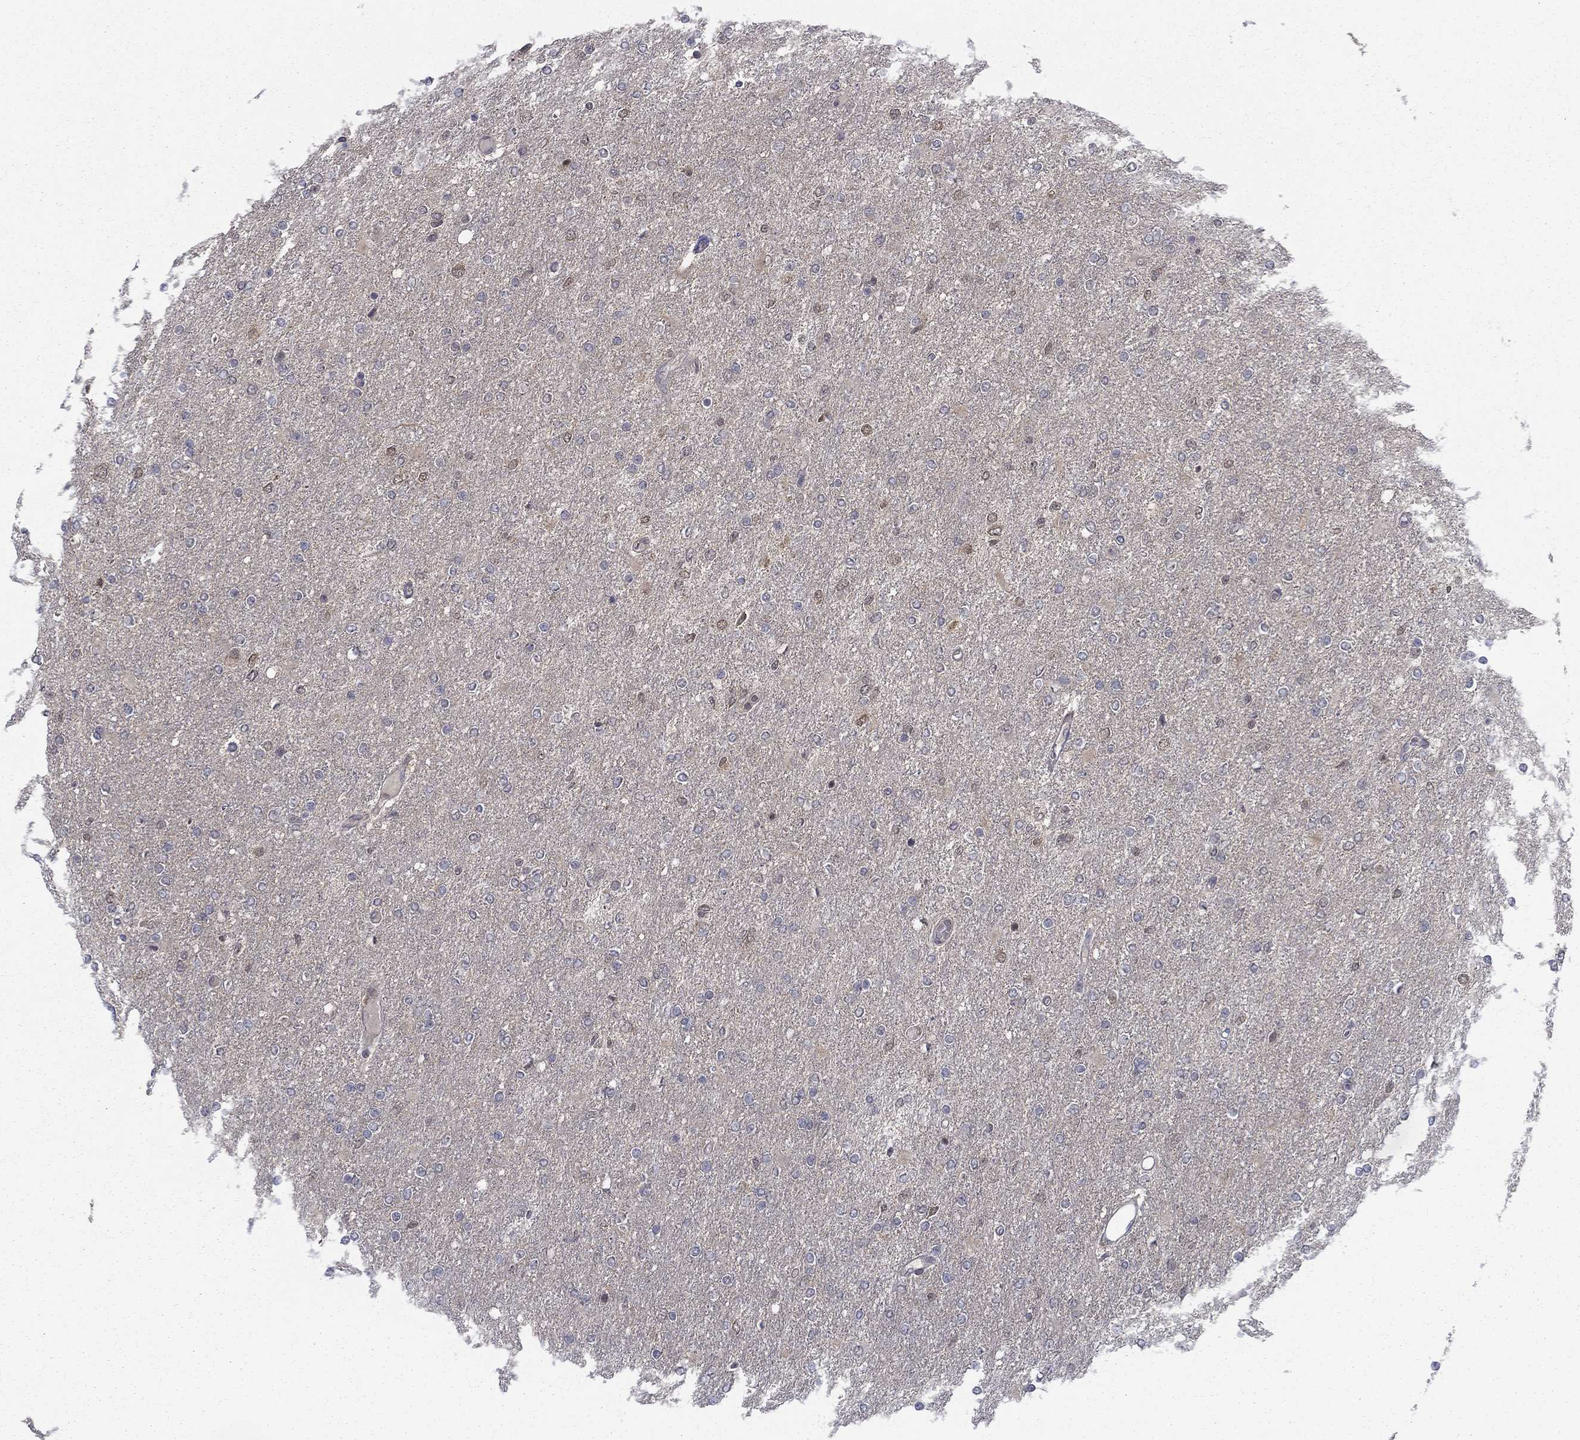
{"staining": {"intensity": "negative", "quantity": "none", "location": "none"}, "tissue": "glioma", "cell_type": "Tumor cells", "image_type": "cancer", "snomed": [{"axis": "morphology", "description": "Glioma, malignant, High grade"}, {"axis": "topography", "description": "Cerebral cortex"}], "caption": "The photomicrograph reveals no staining of tumor cells in malignant glioma (high-grade).", "gene": "NIT2", "patient": {"sex": "male", "age": 70}}